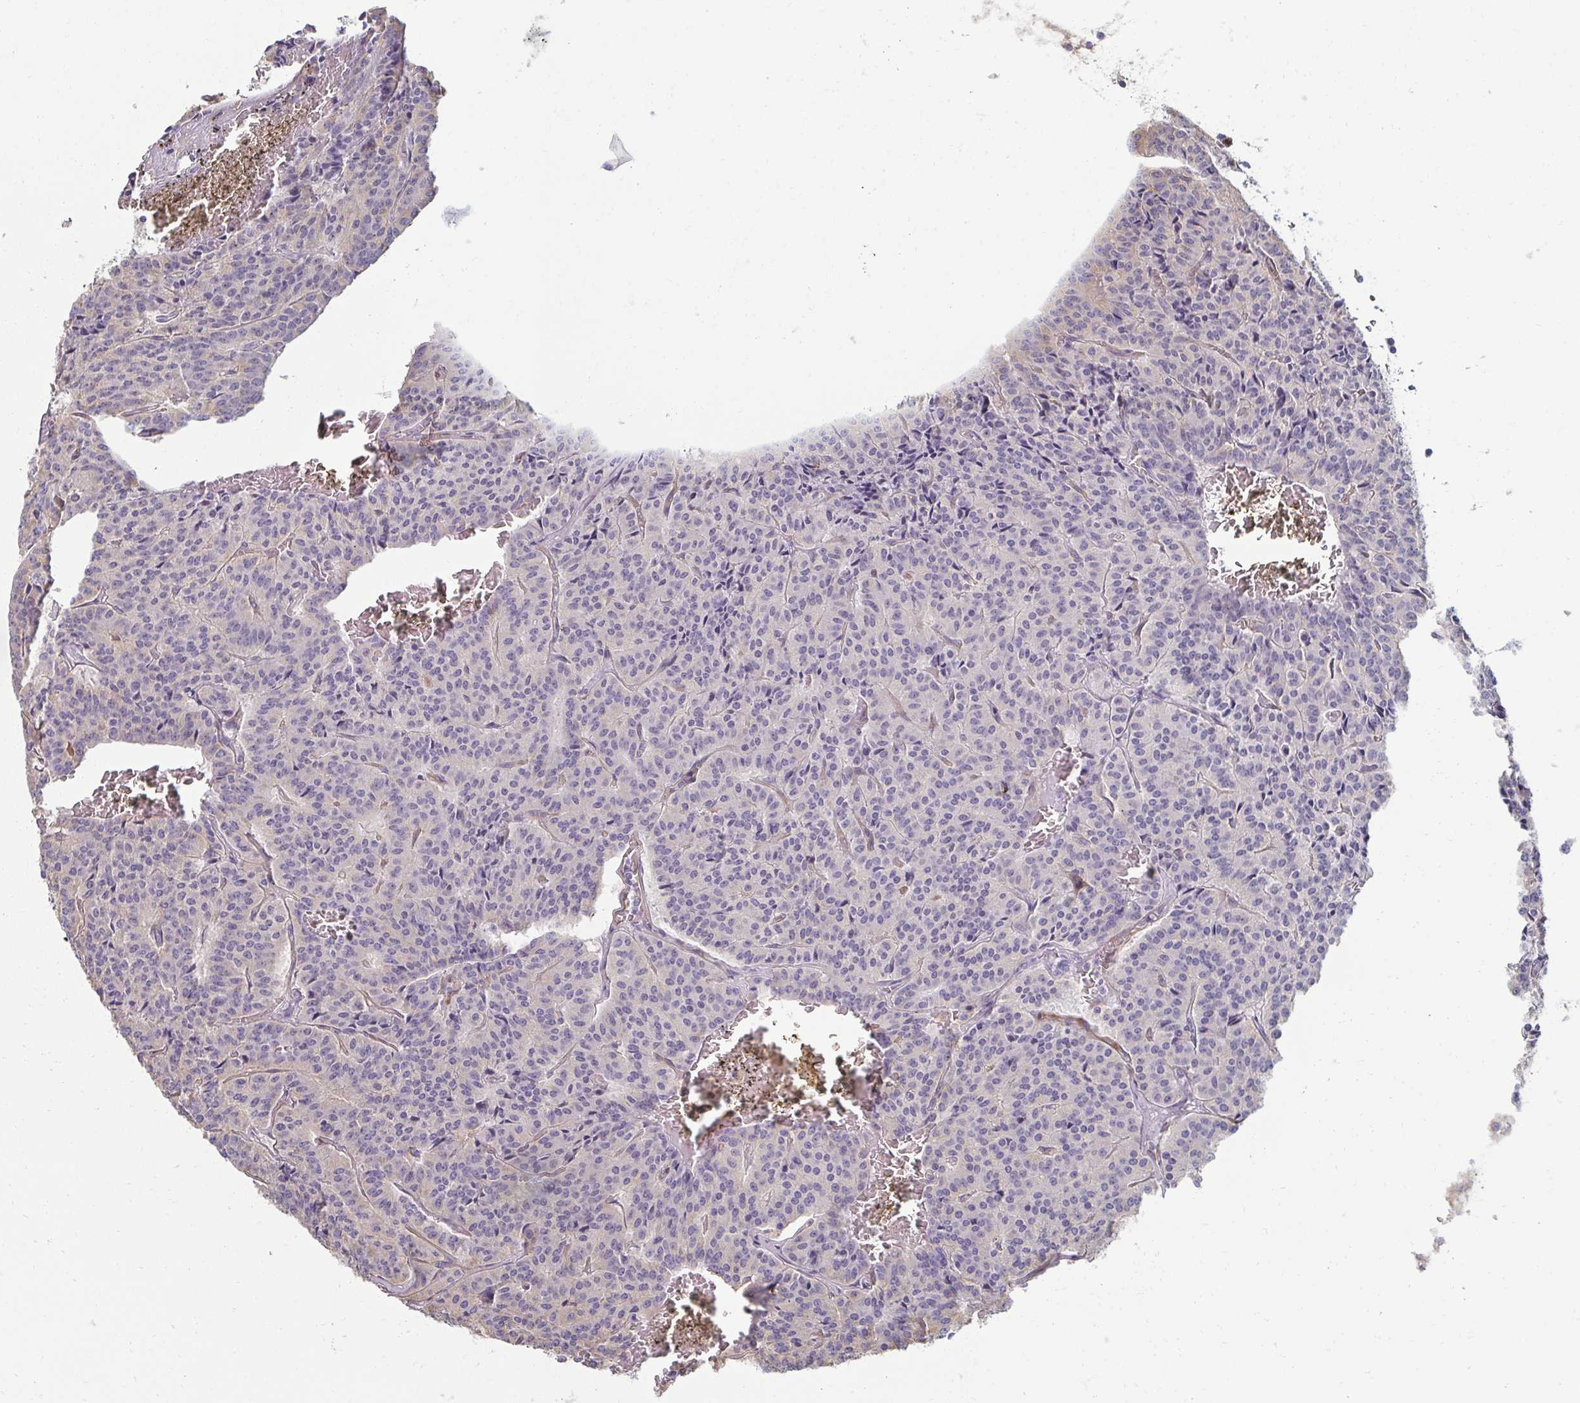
{"staining": {"intensity": "negative", "quantity": "none", "location": "none"}, "tissue": "carcinoid", "cell_type": "Tumor cells", "image_type": "cancer", "snomed": [{"axis": "morphology", "description": "Carcinoid, malignant, NOS"}, {"axis": "topography", "description": "Lung"}], "caption": "Human carcinoid (malignant) stained for a protein using immunohistochemistry (IHC) shows no expression in tumor cells.", "gene": "PDE2A", "patient": {"sex": "male", "age": 70}}